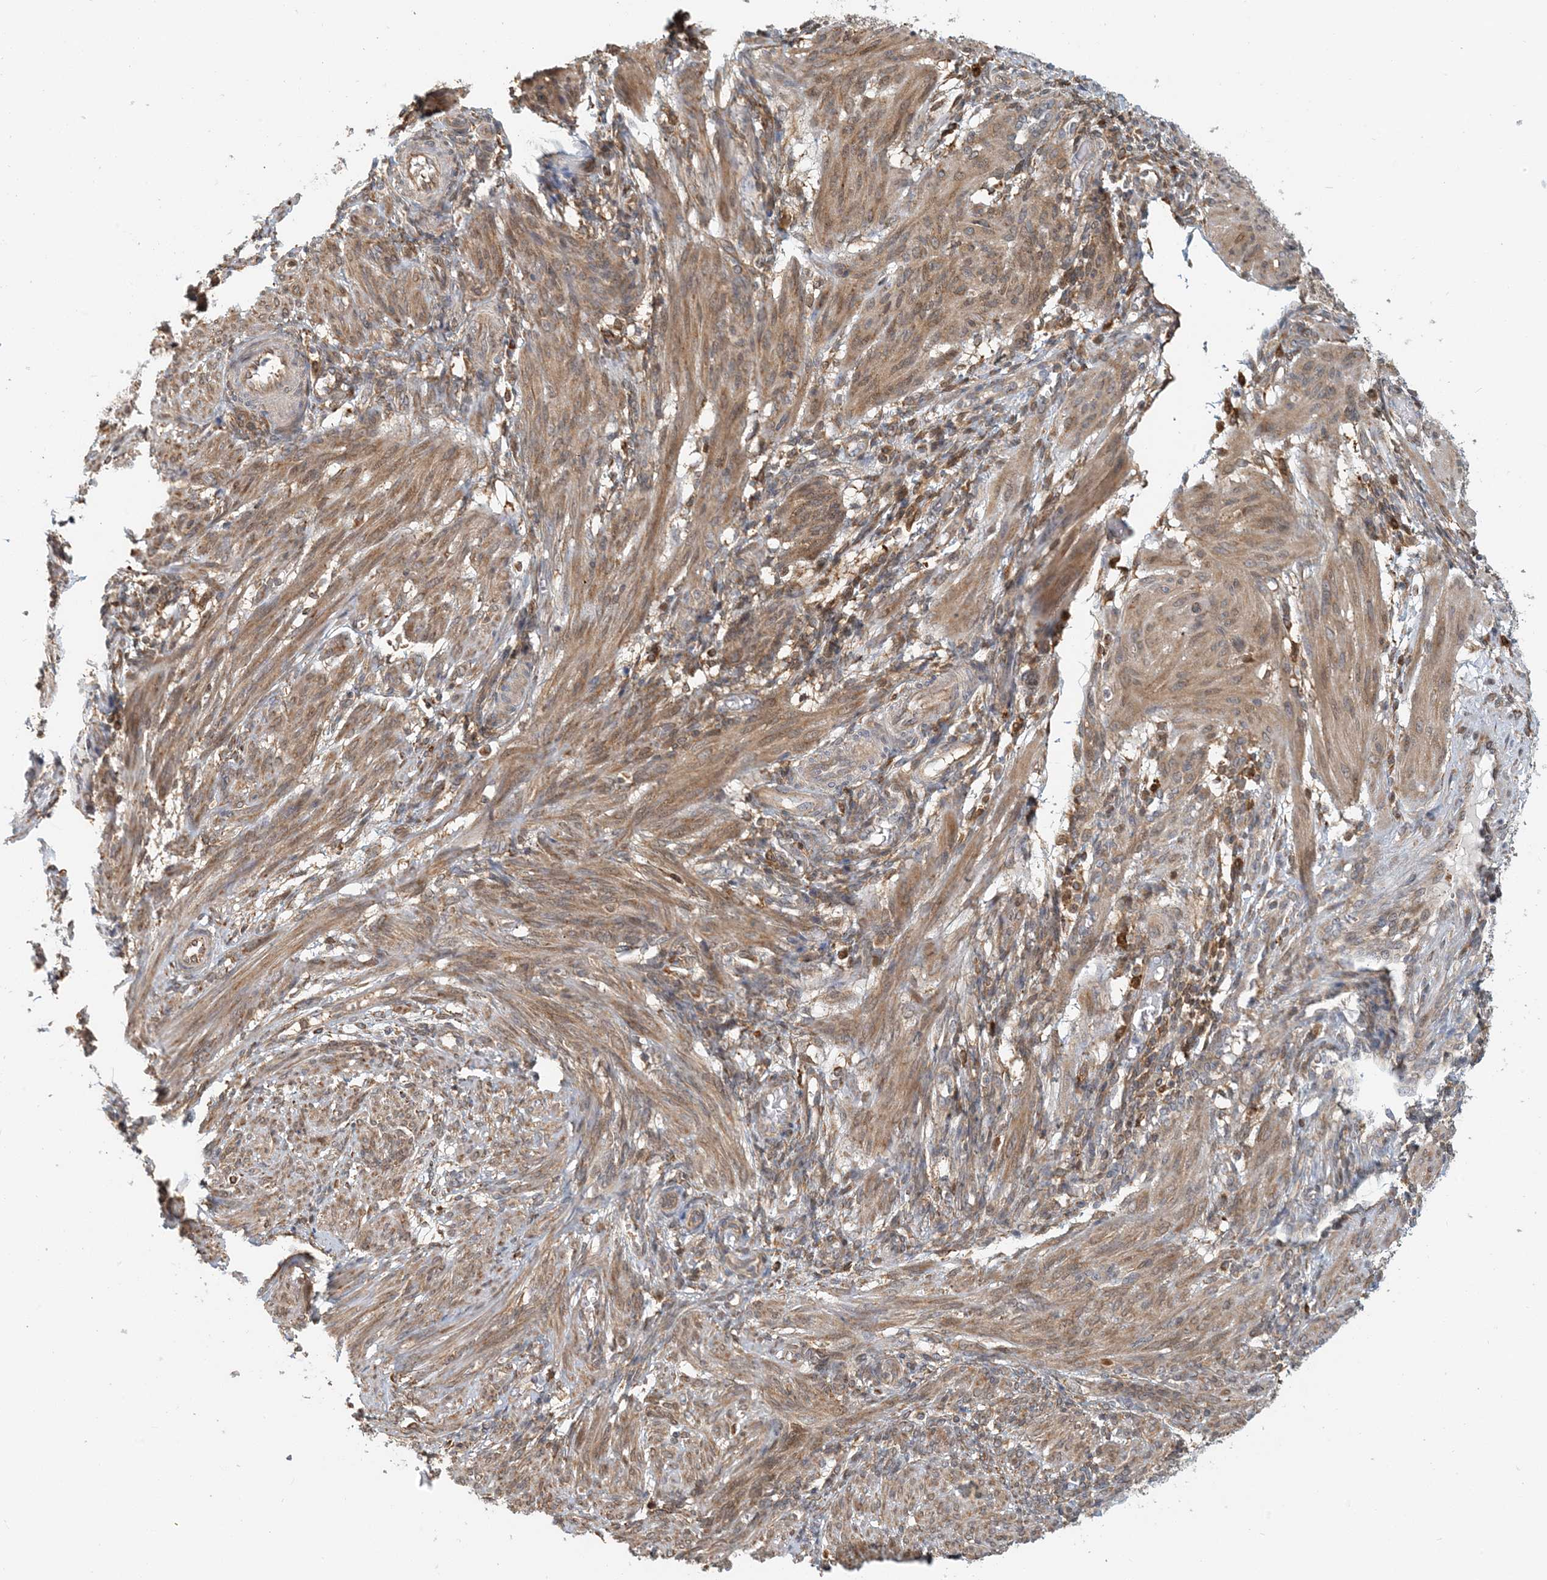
{"staining": {"intensity": "moderate", "quantity": ">75%", "location": "cytoplasmic/membranous"}, "tissue": "smooth muscle", "cell_type": "Smooth muscle cells", "image_type": "normal", "snomed": [{"axis": "morphology", "description": "Normal tissue, NOS"}, {"axis": "topography", "description": "Smooth muscle"}], "caption": "IHC histopathology image of benign smooth muscle: human smooth muscle stained using immunohistochemistry (IHC) shows medium levels of moderate protein expression localized specifically in the cytoplasmic/membranous of smooth muscle cells, appearing as a cytoplasmic/membranous brown color.", "gene": "HNMT", "patient": {"sex": "female", "age": 39}}